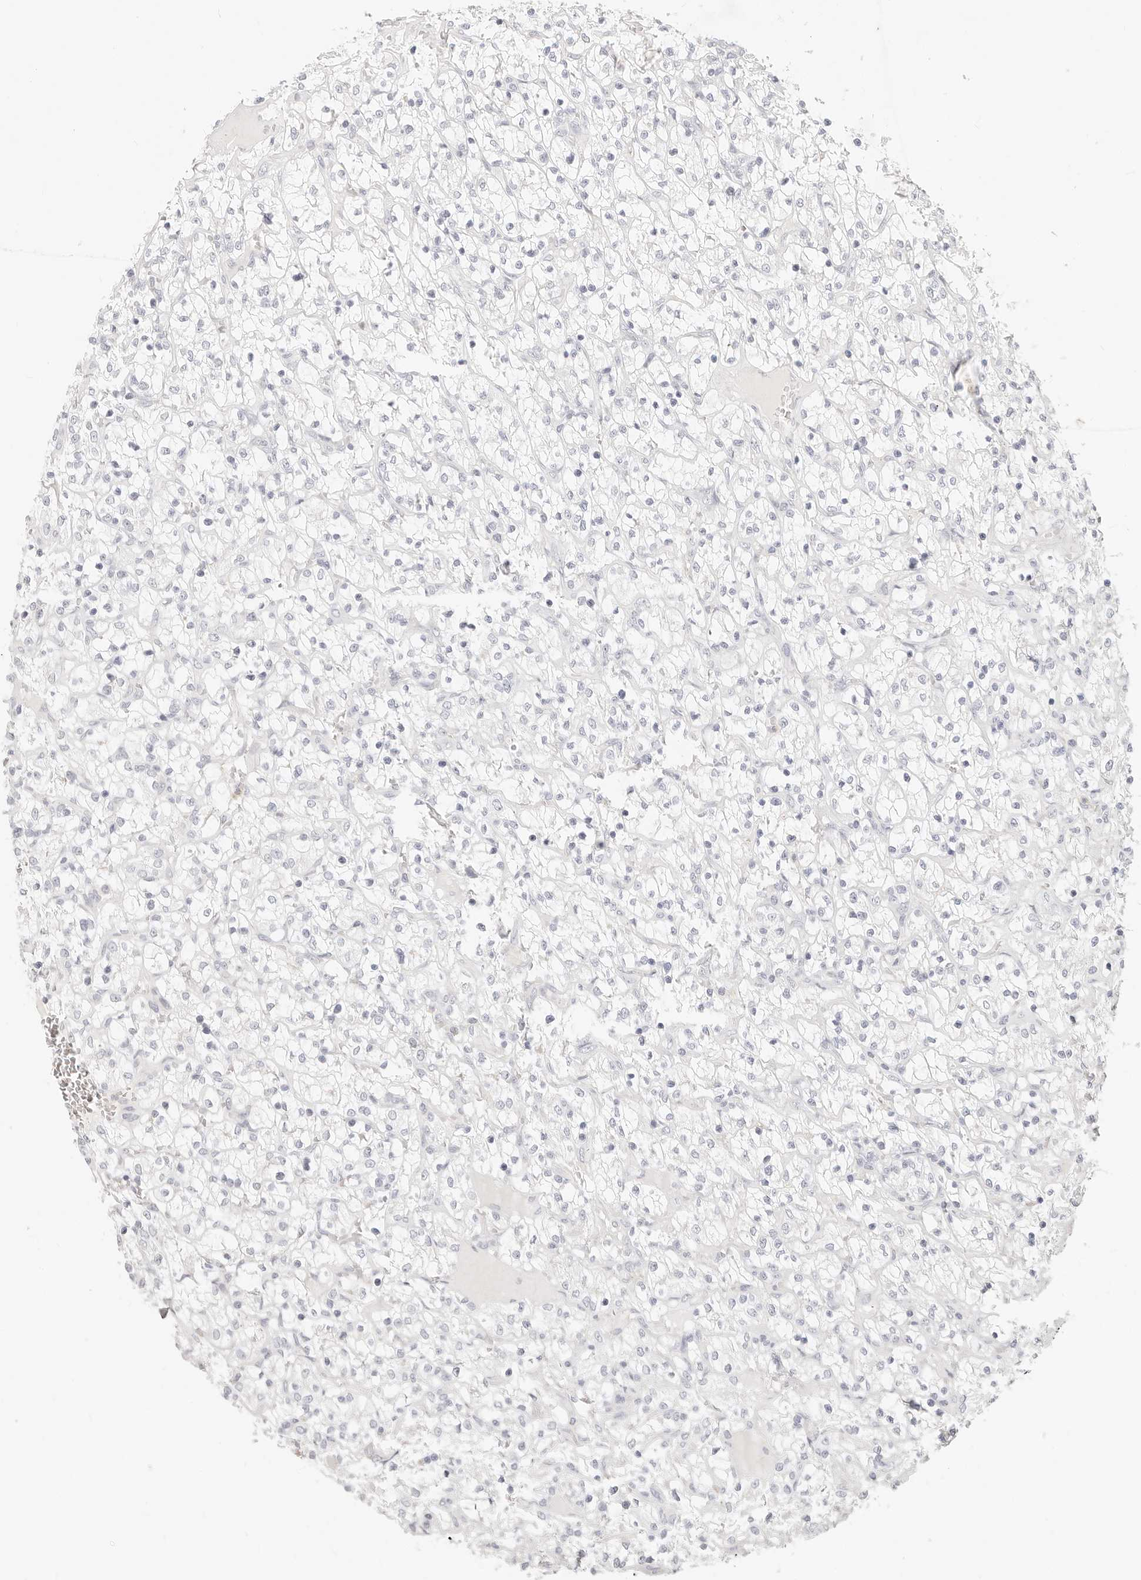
{"staining": {"intensity": "negative", "quantity": "none", "location": "none"}, "tissue": "renal cancer", "cell_type": "Tumor cells", "image_type": "cancer", "snomed": [{"axis": "morphology", "description": "Adenocarcinoma, NOS"}, {"axis": "topography", "description": "Kidney"}], "caption": "Photomicrograph shows no significant protein expression in tumor cells of renal cancer.", "gene": "ASCL1", "patient": {"sex": "female", "age": 69}}